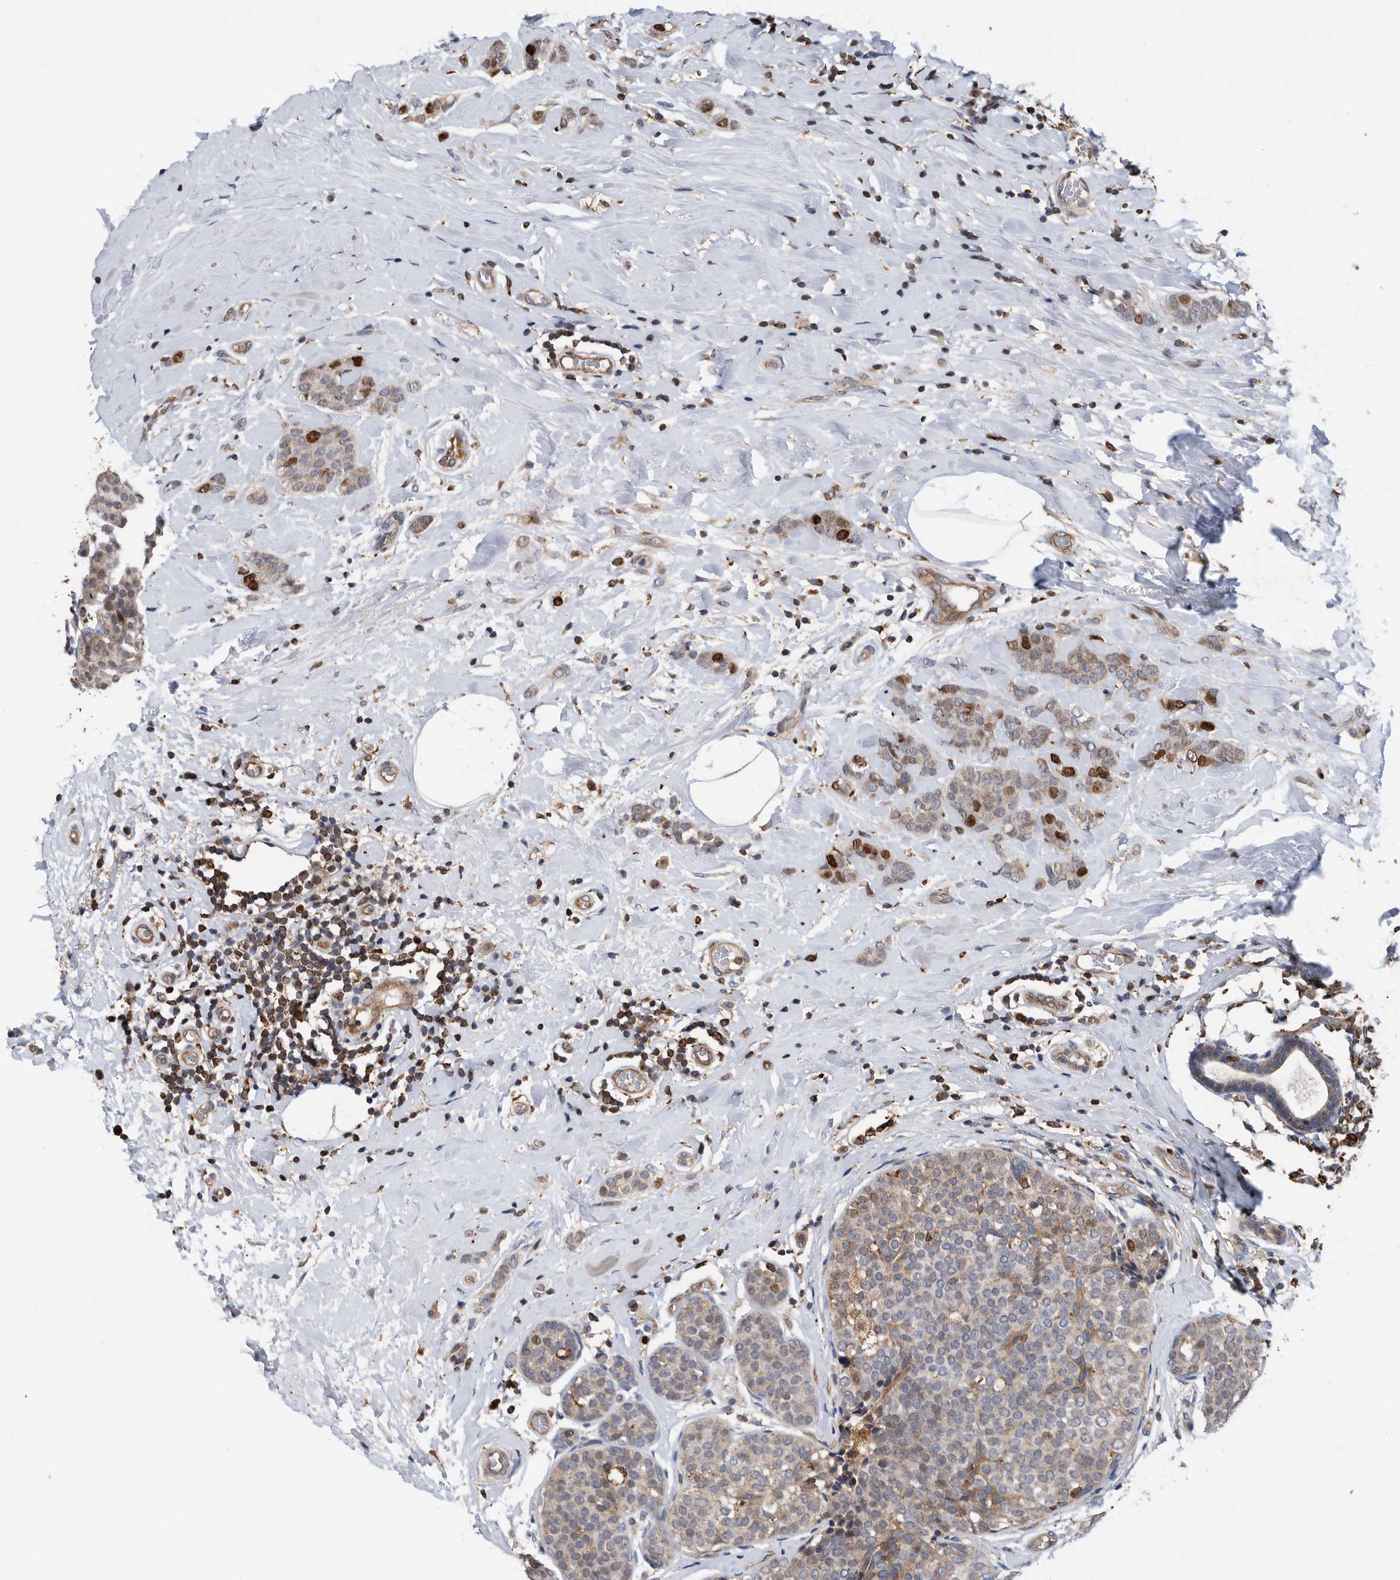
{"staining": {"intensity": "moderate", "quantity": "25%-75%", "location": "cytoplasmic/membranous,nuclear"}, "tissue": "breast cancer", "cell_type": "Tumor cells", "image_type": "cancer", "snomed": [{"axis": "morphology", "description": "Lobular carcinoma, in situ"}, {"axis": "morphology", "description": "Lobular carcinoma"}, {"axis": "topography", "description": "Breast"}], "caption": "Tumor cells demonstrate medium levels of moderate cytoplasmic/membranous and nuclear expression in about 25%-75% of cells in lobular carcinoma (breast). The staining was performed using DAB to visualize the protein expression in brown, while the nuclei were stained in blue with hematoxylin (Magnification: 20x).", "gene": "ATAD2", "patient": {"sex": "female", "age": 41}}